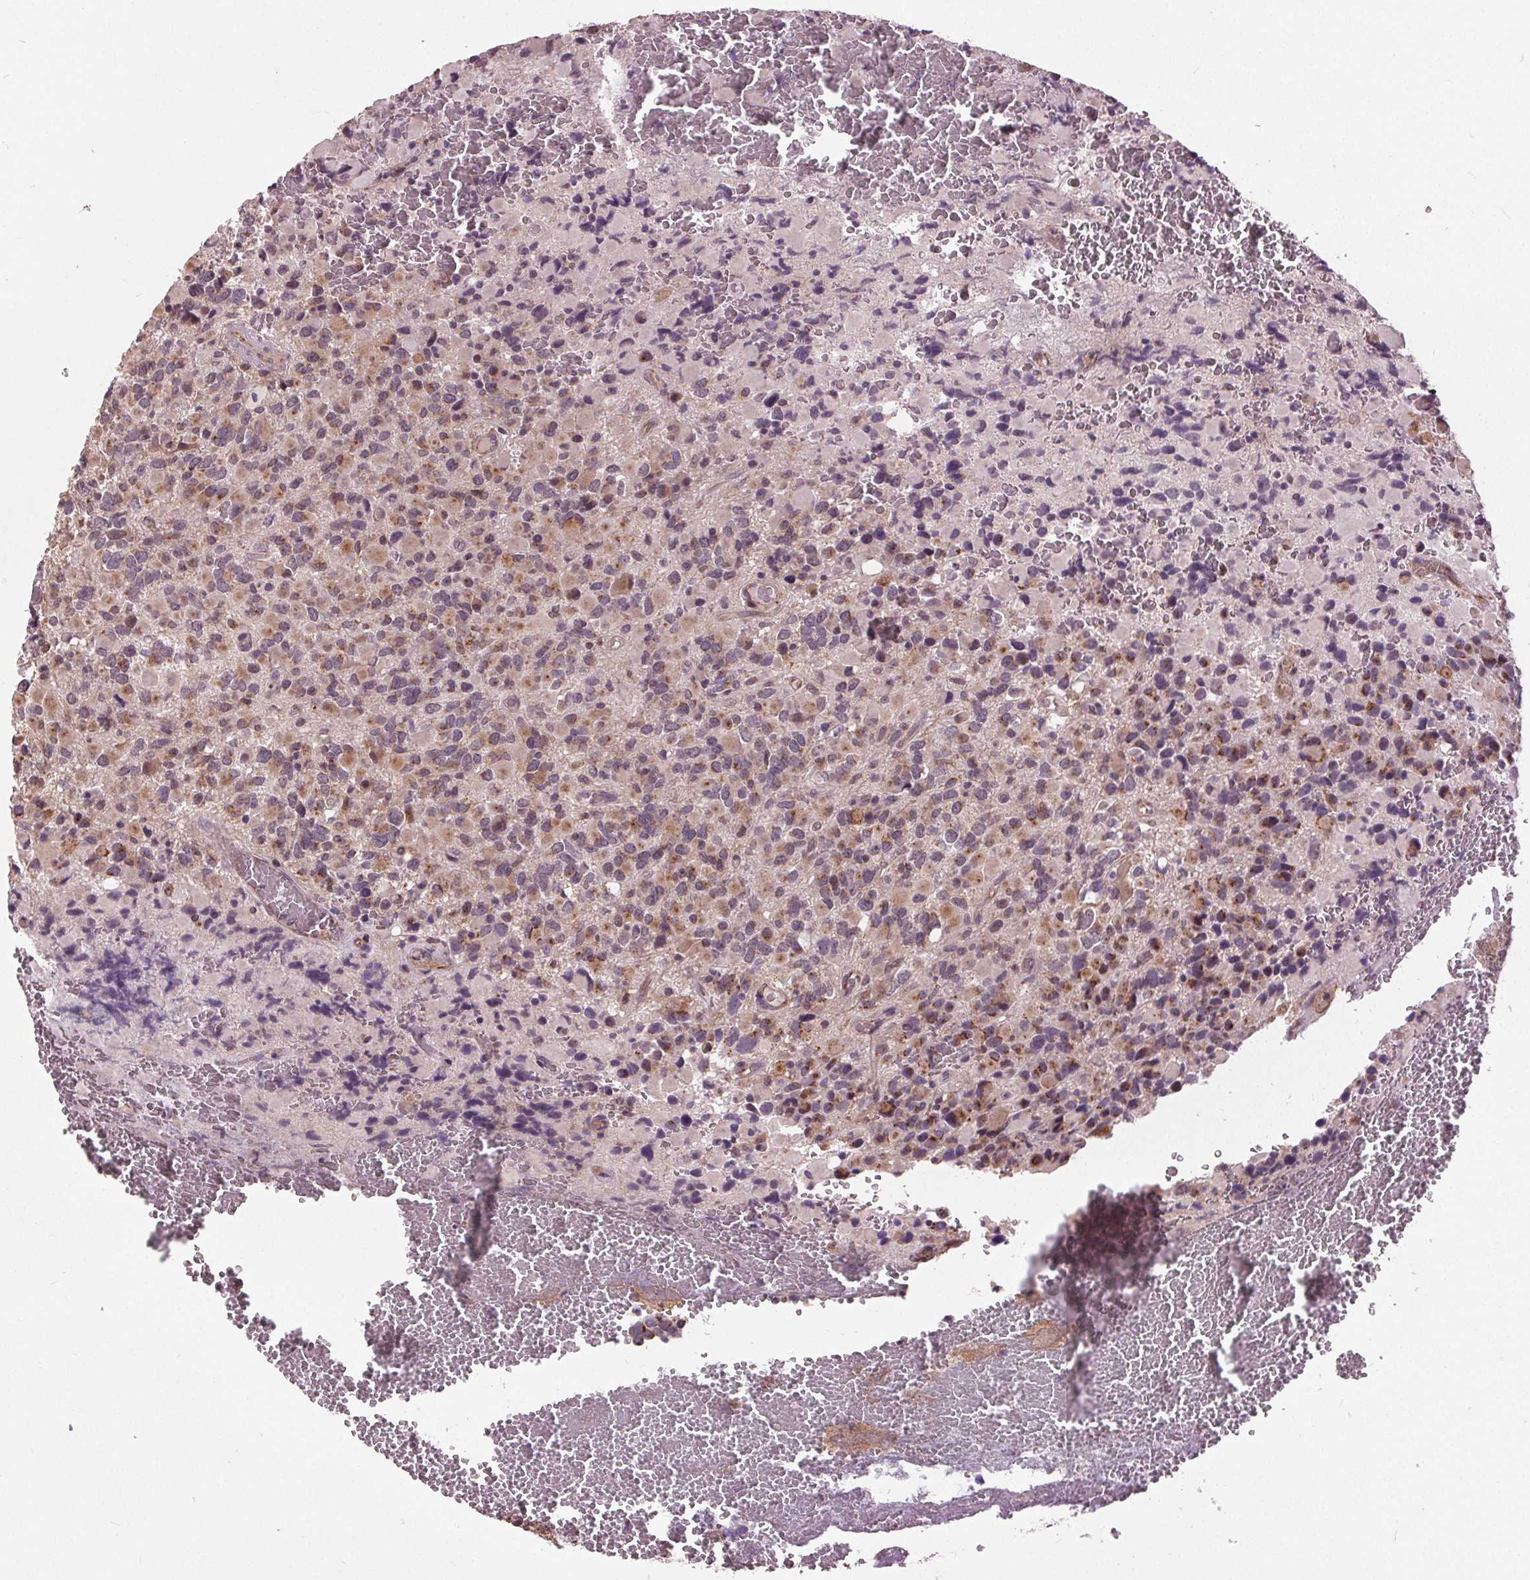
{"staining": {"intensity": "moderate", "quantity": "25%-75%", "location": "cytoplasmic/membranous"}, "tissue": "glioma", "cell_type": "Tumor cells", "image_type": "cancer", "snomed": [{"axis": "morphology", "description": "Glioma, malignant, High grade"}, {"axis": "topography", "description": "Brain"}], "caption": "IHC histopathology image of neoplastic tissue: human glioma stained using immunohistochemistry (IHC) shows medium levels of moderate protein expression localized specifically in the cytoplasmic/membranous of tumor cells, appearing as a cytoplasmic/membranous brown color.", "gene": "BSDC1", "patient": {"sex": "female", "age": 40}}